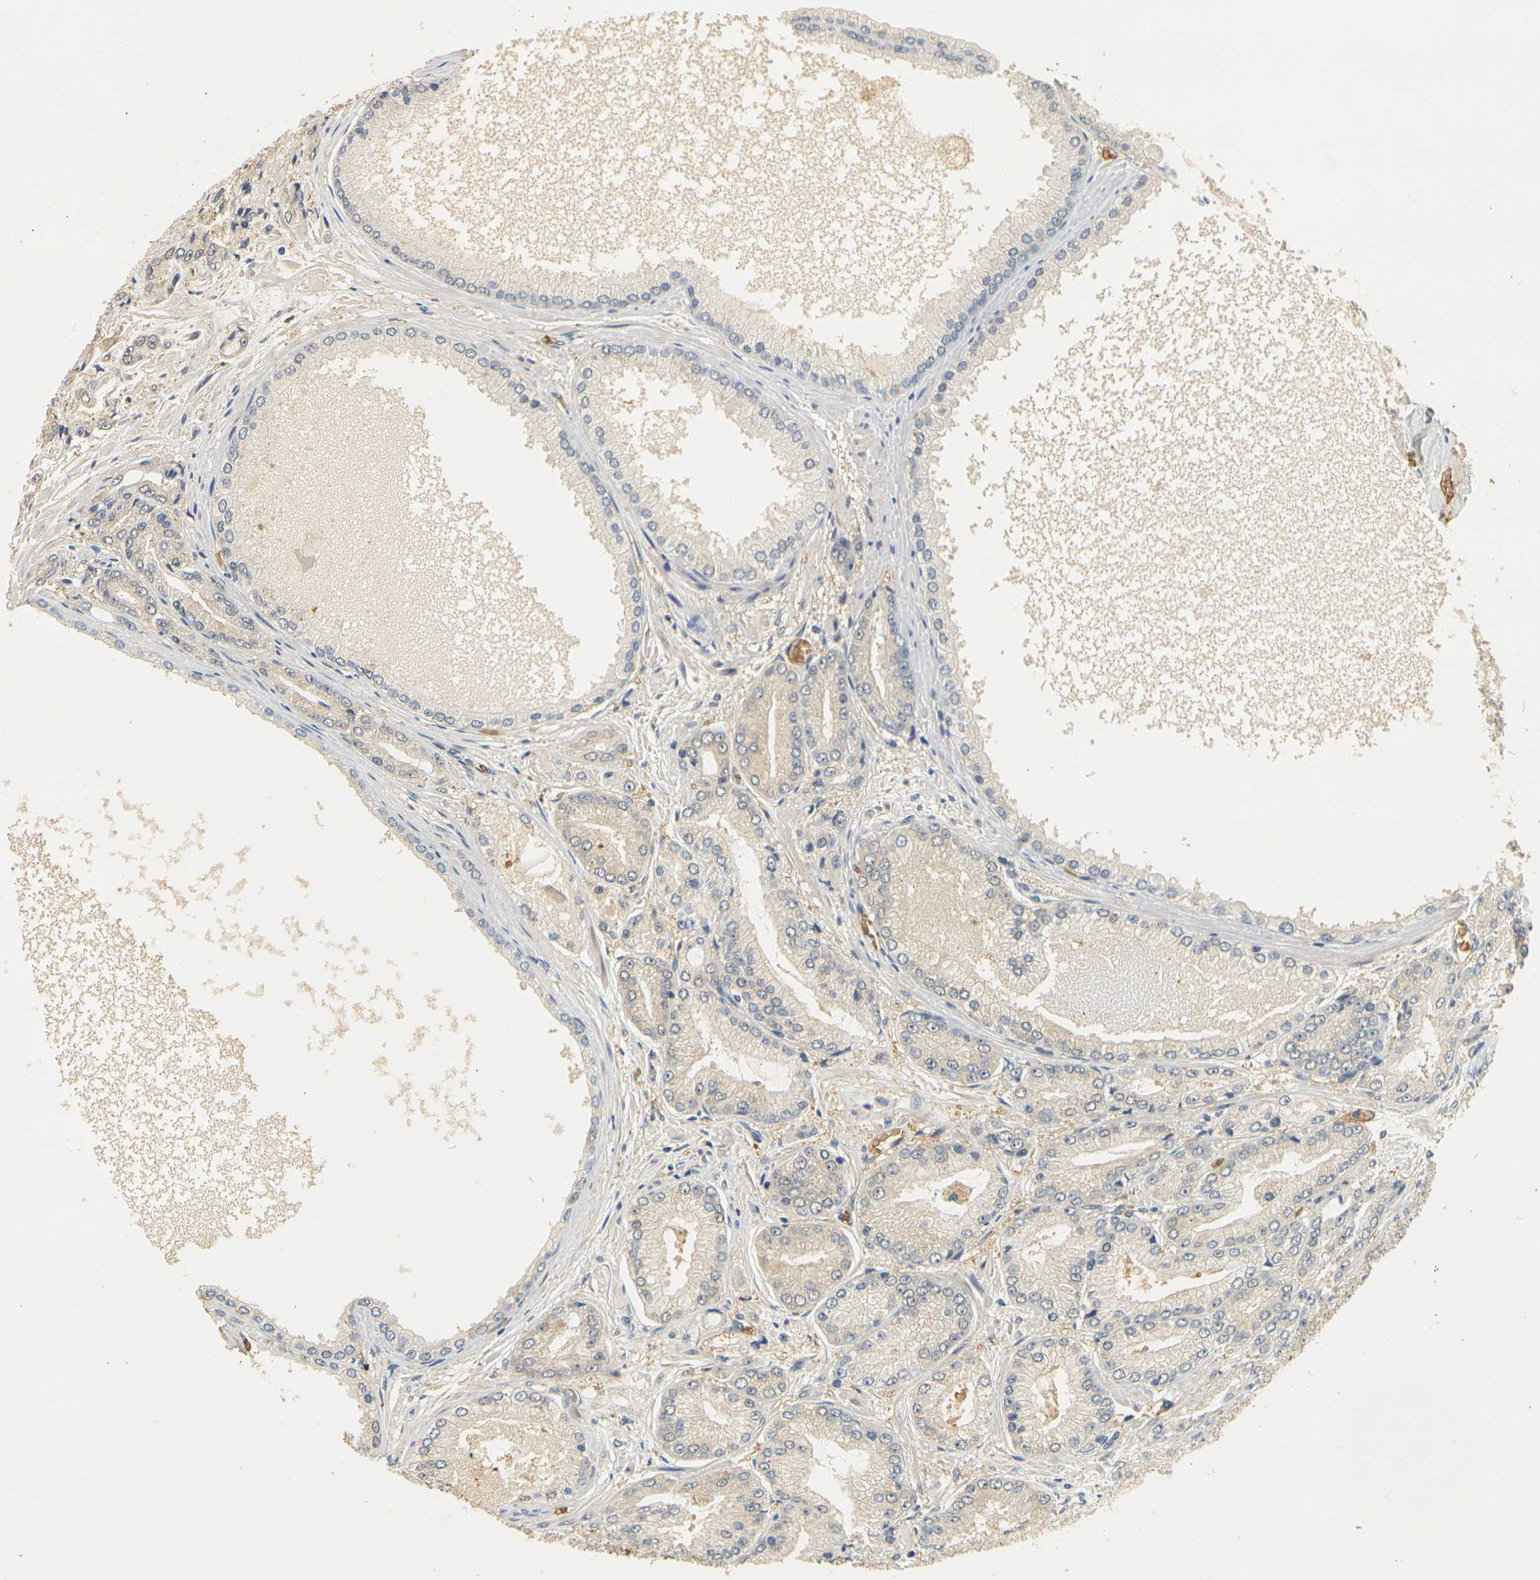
{"staining": {"intensity": "negative", "quantity": "none", "location": "none"}, "tissue": "prostate cancer", "cell_type": "Tumor cells", "image_type": "cancer", "snomed": [{"axis": "morphology", "description": "Adenocarcinoma, High grade"}, {"axis": "topography", "description": "Prostate"}], "caption": "DAB immunohistochemical staining of human prostate adenocarcinoma (high-grade) reveals no significant positivity in tumor cells.", "gene": "MEGF9", "patient": {"sex": "male", "age": 59}}